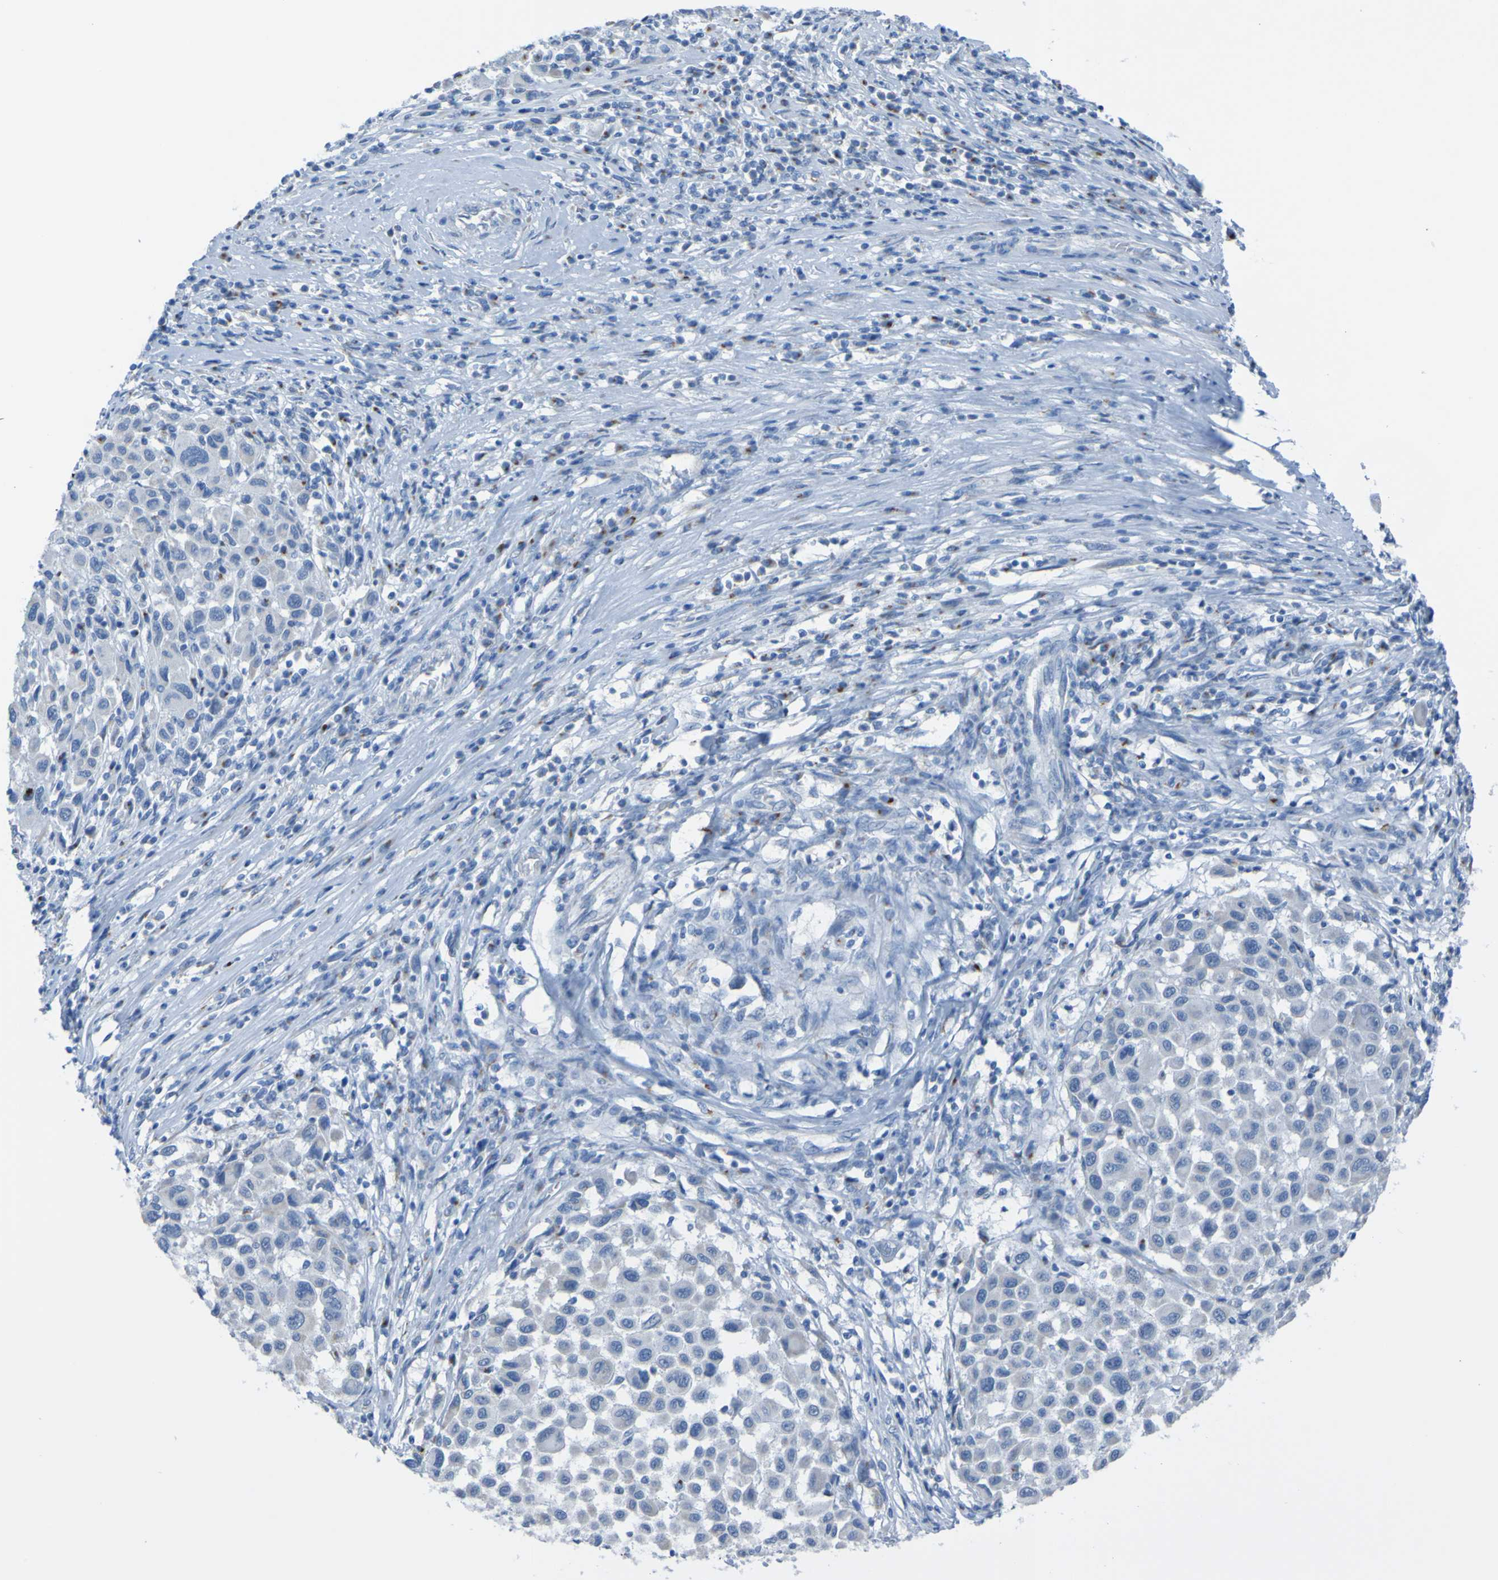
{"staining": {"intensity": "negative", "quantity": "none", "location": "none"}, "tissue": "melanoma", "cell_type": "Tumor cells", "image_type": "cancer", "snomed": [{"axis": "morphology", "description": "Malignant melanoma, Metastatic site"}, {"axis": "topography", "description": "Lymph node"}], "caption": "Micrograph shows no protein expression in tumor cells of melanoma tissue.", "gene": "ACMSD", "patient": {"sex": "male", "age": 61}}